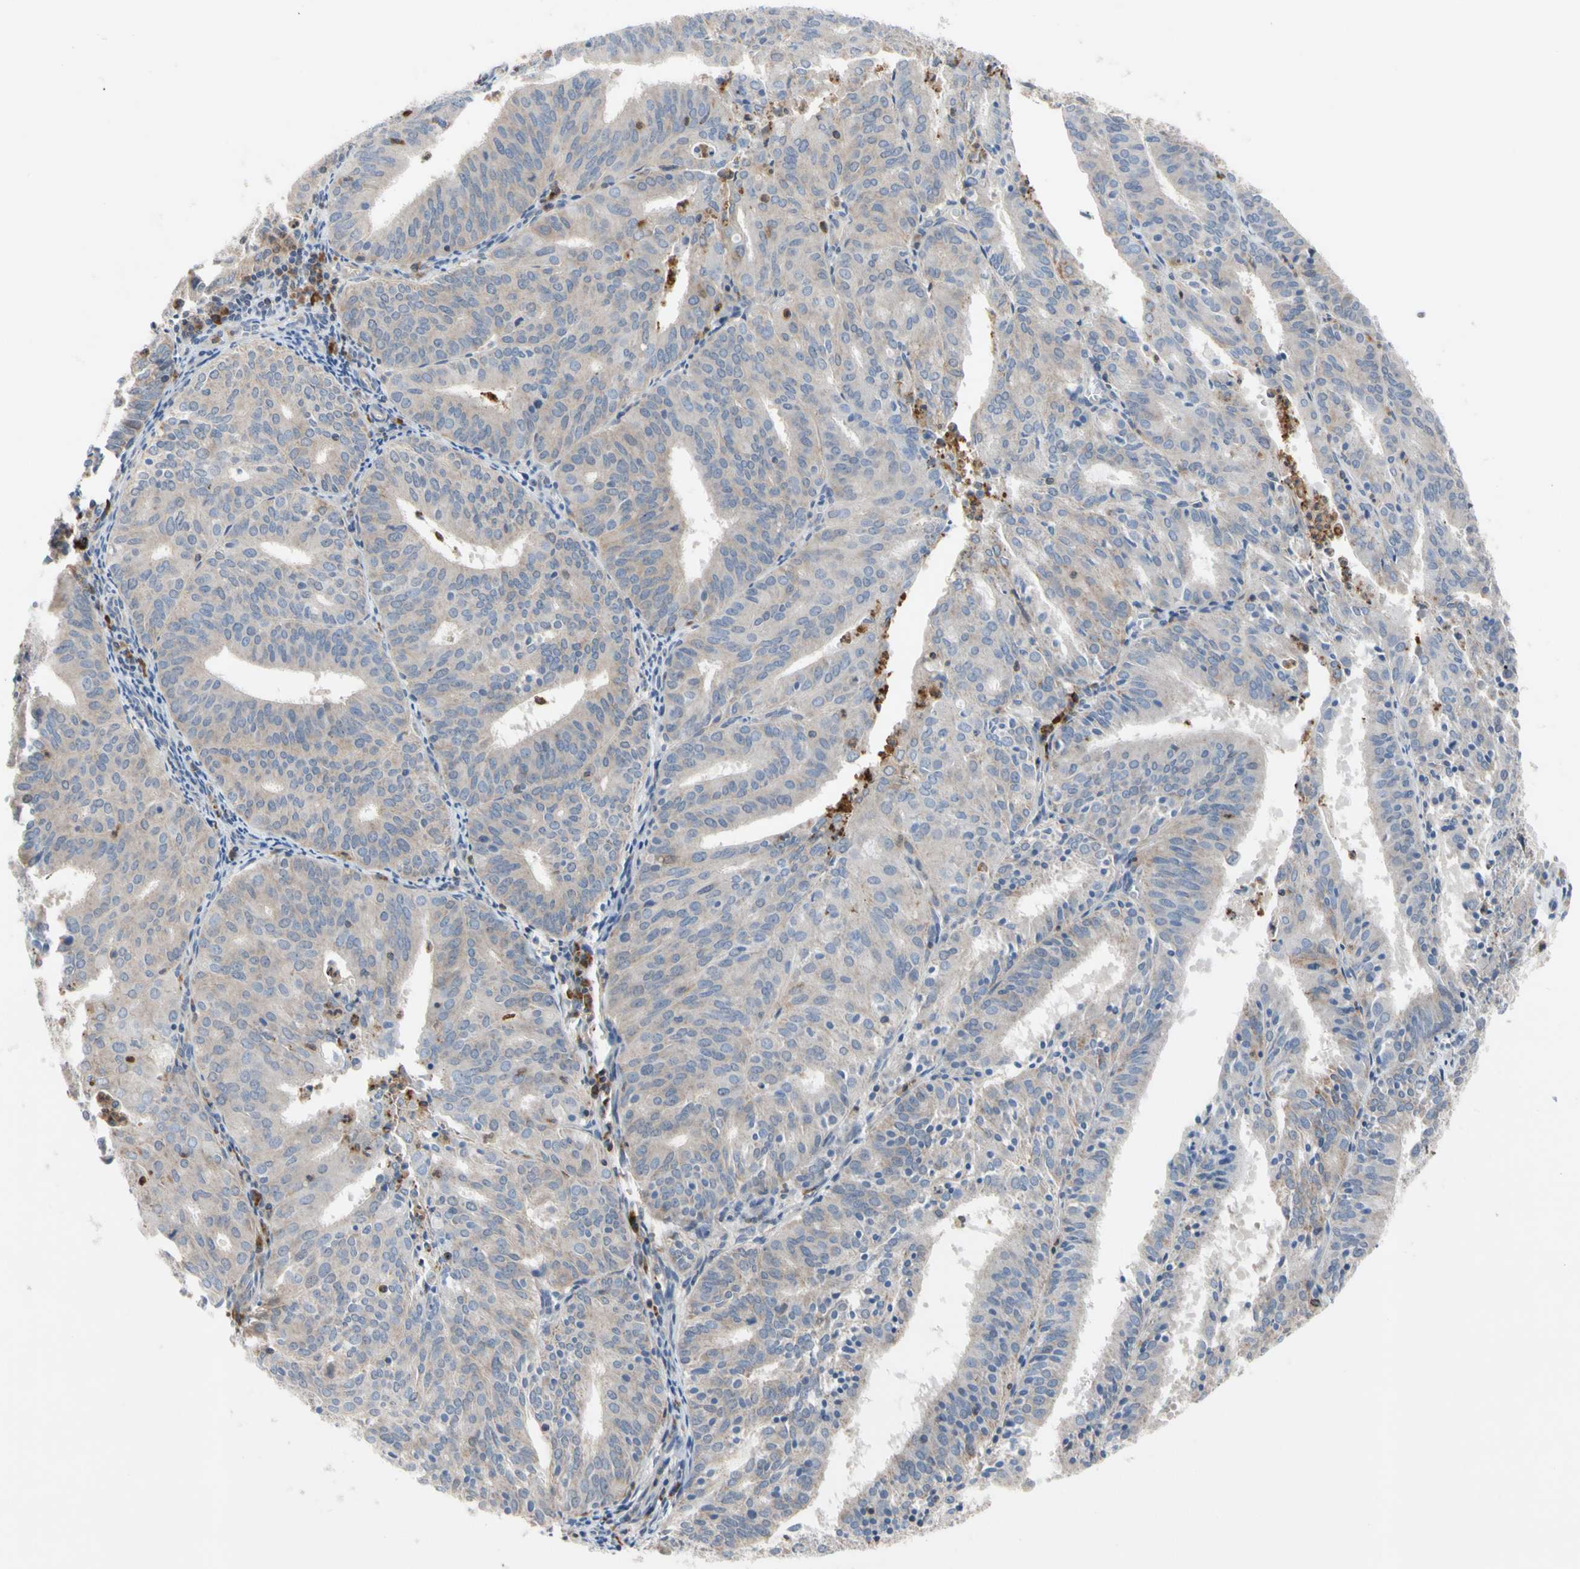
{"staining": {"intensity": "weak", "quantity": "<25%", "location": "cytoplasmic/membranous"}, "tissue": "endometrial cancer", "cell_type": "Tumor cells", "image_type": "cancer", "snomed": [{"axis": "morphology", "description": "Adenocarcinoma, NOS"}, {"axis": "topography", "description": "Uterus"}], "caption": "The photomicrograph demonstrates no significant positivity in tumor cells of endometrial cancer.", "gene": "MCL1", "patient": {"sex": "female", "age": 60}}